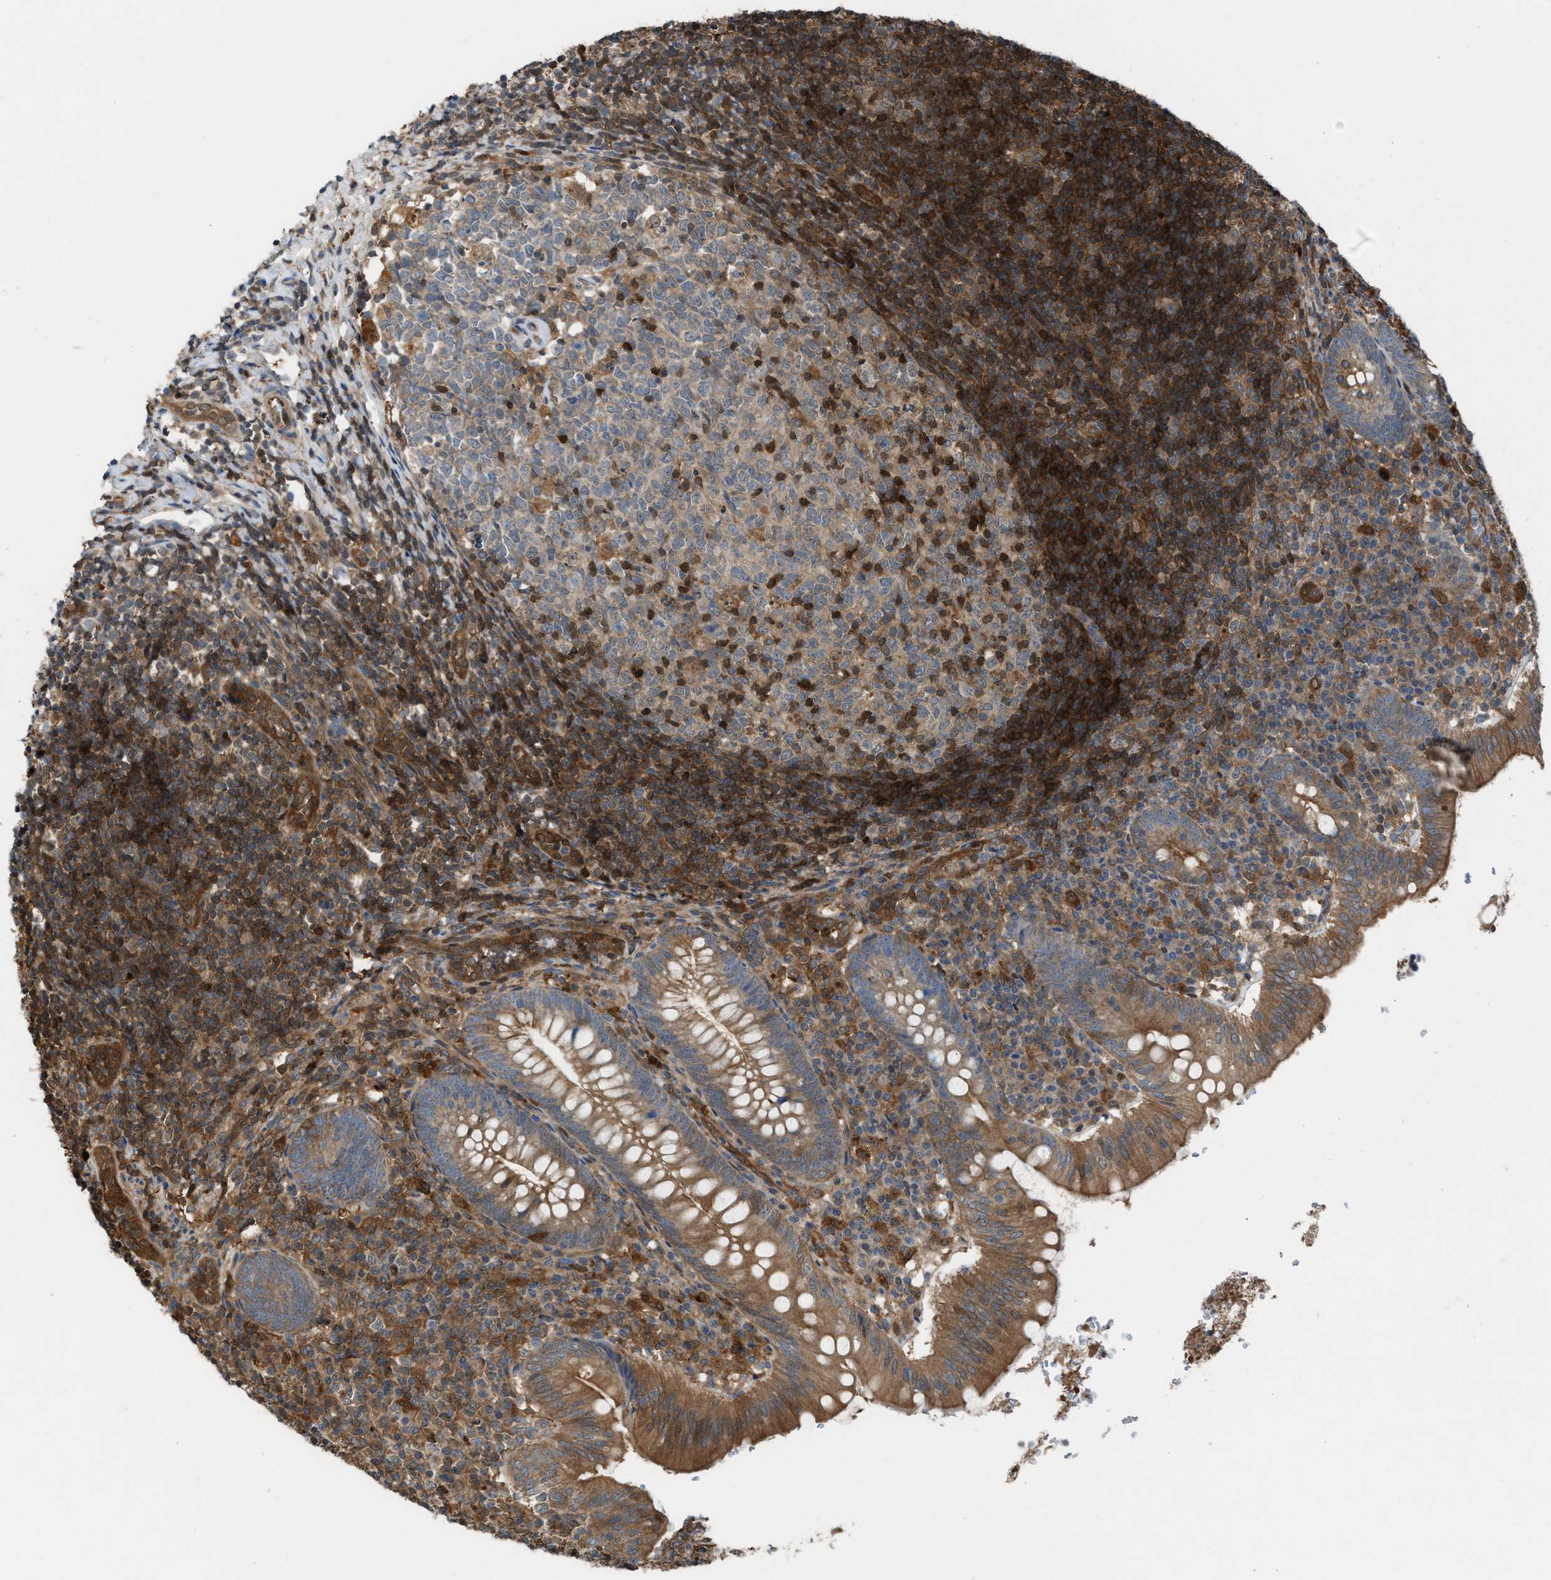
{"staining": {"intensity": "moderate", "quantity": ">75%", "location": "cytoplasmic/membranous"}, "tissue": "appendix", "cell_type": "Glandular cells", "image_type": "normal", "snomed": [{"axis": "morphology", "description": "Normal tissue, NOS"}, {"axis": "topography", "description": "Appendix"}], "caption": "Brown immunohistochemical staining in unremarkable human appendix shows moderate cytoplasmic/membranous staining in approximately >75% of glandular cells. Using DAB (3,3'-diaminobenzidine) (brown) and hematoxylin (blue) stains, captured at high magnification using brightfield microscopy.", "gene": "TPK1", "patient": {"sex": "male", "age": 8}}